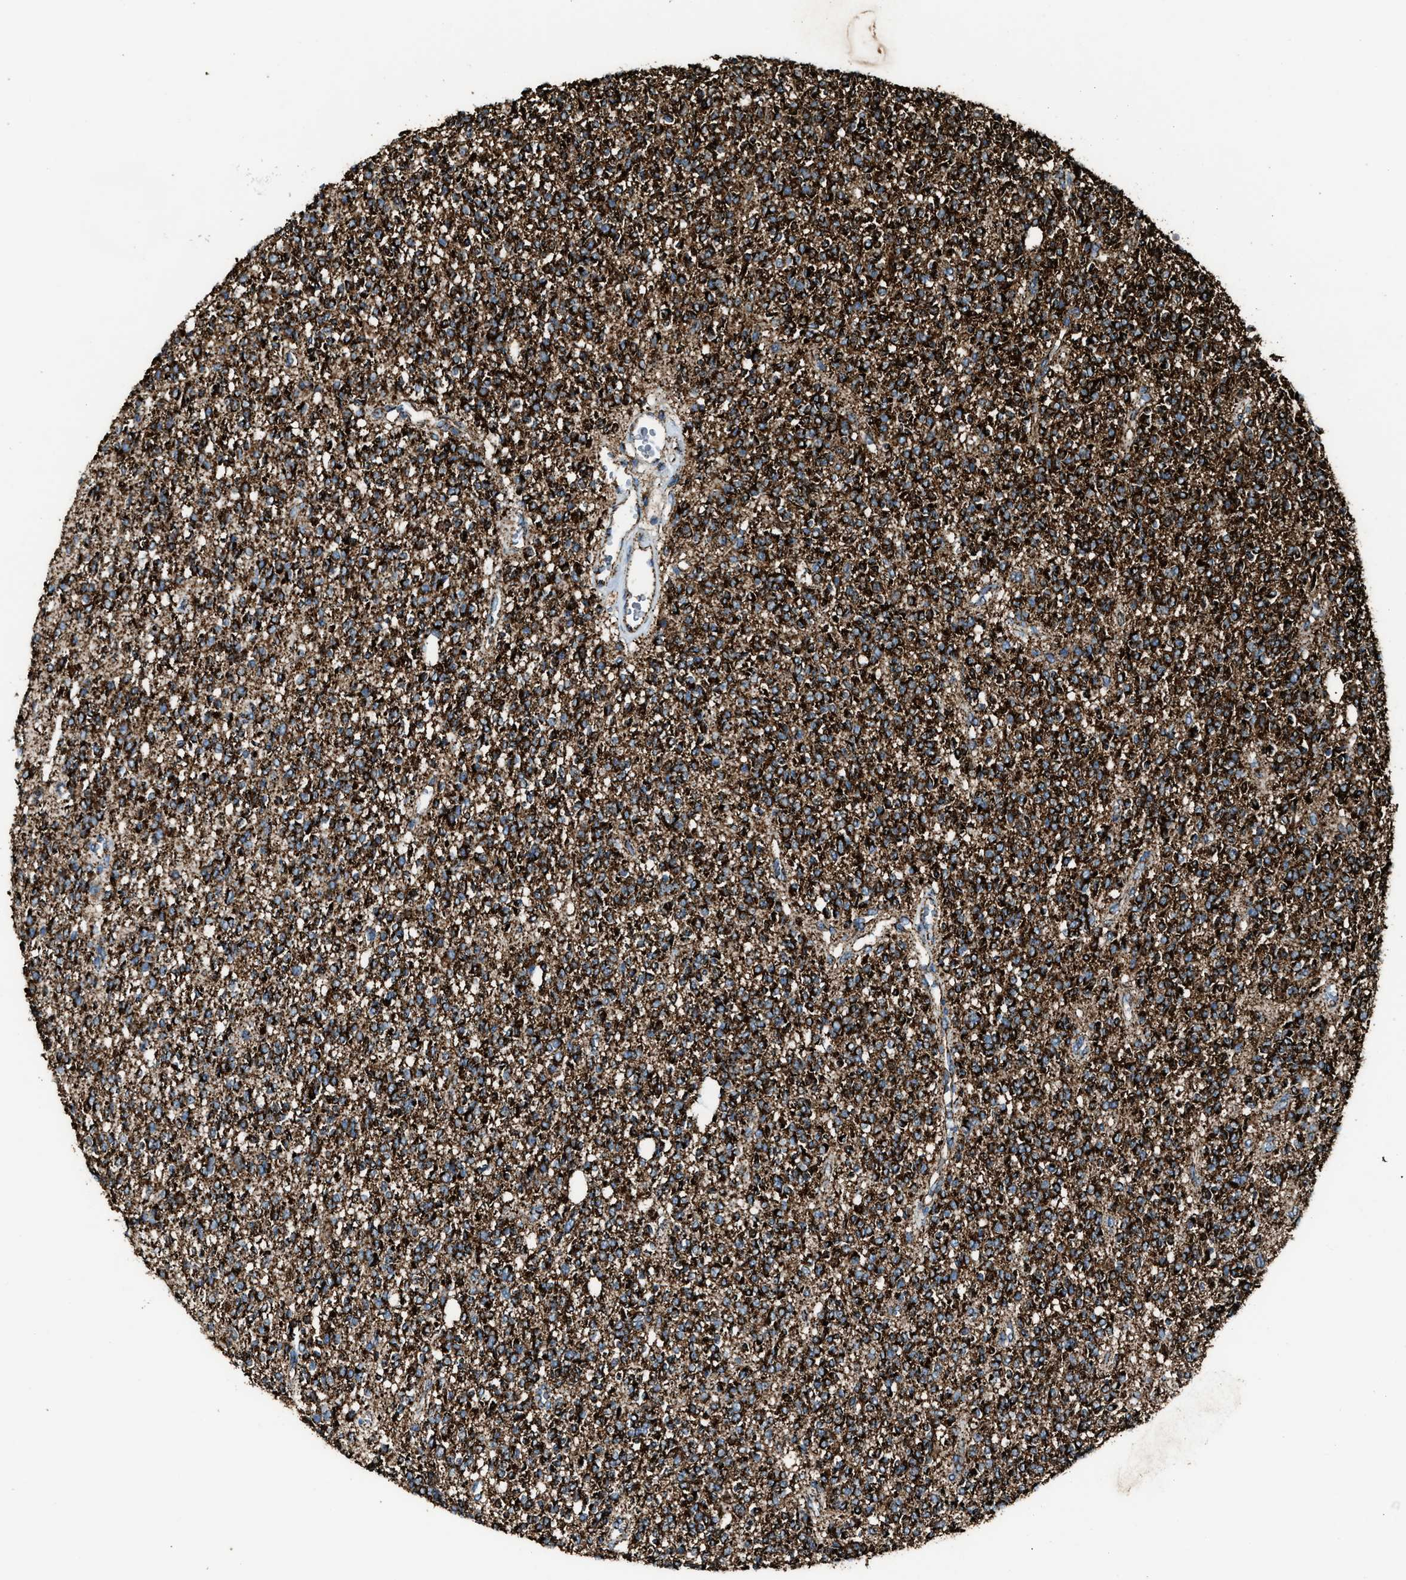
{"staining": {"intensity": "strong", "quantity": ">75%", "location": "cytoplasmic/membranous"}, "tissue": "glioma", "cell_type": "Tumor cells", "image_type": "cancer", "snomed": [{"axis": "morphology", "description": "Glioma, malignant, High grade"}, {"axis": "topography", "description": "Brain"}], "caption": "Malignant glioma (high-grade) tissue displays strong cytoplasmic/membranous positivity in about >75% of tumor cells, visualized by immunohistochemistry. (Stains: DAB (3,3'-diaminobenzidine) in brown, nuclei in blue, Microscopy: brightfield microscopy at high magnification).", "gene": "MDH2", "patient": {"sex": "male", "age": 34}}